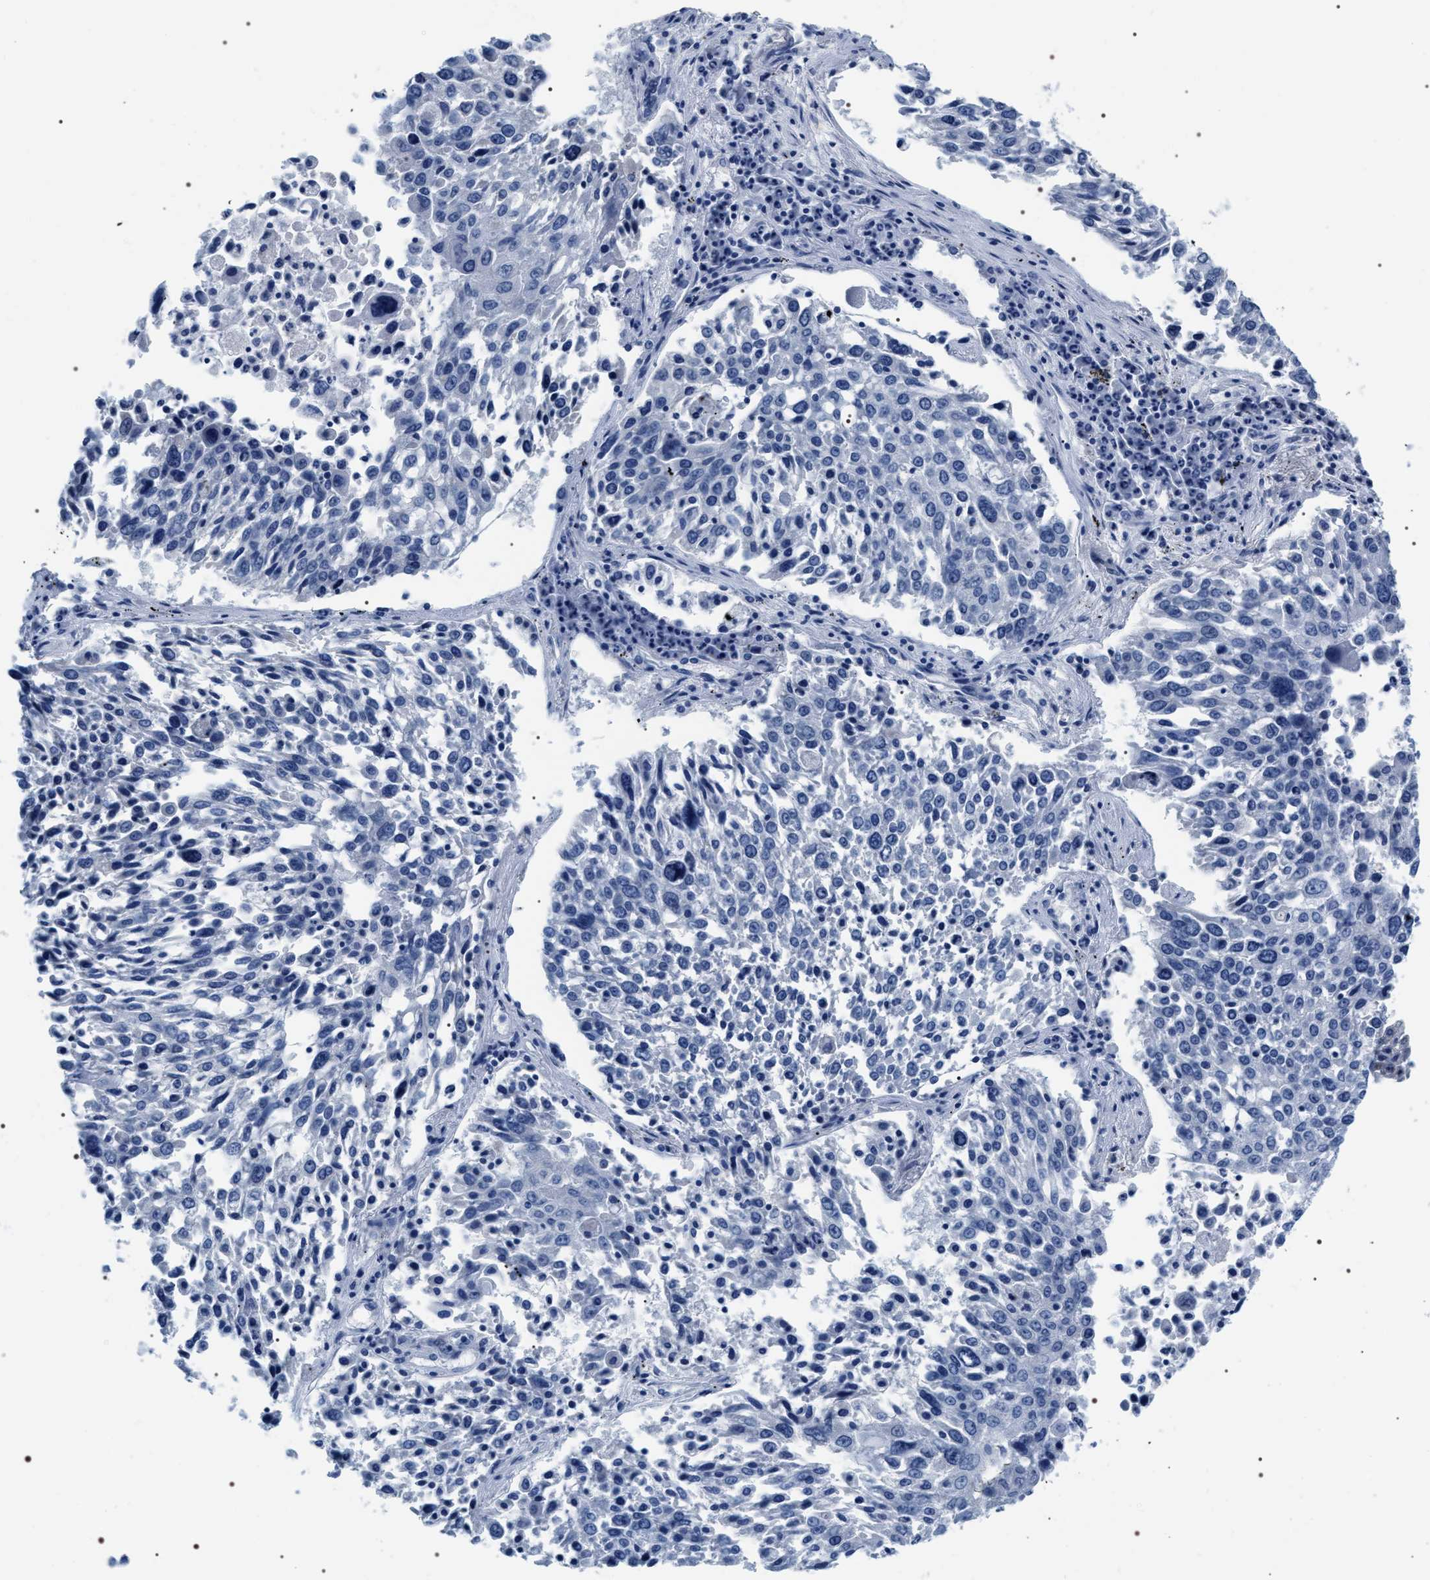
{"staining": {"intensity": "negative", "quantity": "none", "location": "none"}, "tissue": "lung cancer", "cell_type": "Tumor cells", "image_type": "cancer", "snomed": [{"axis": "morphology", "description": "Squamous cell carcinoma, NOS"}, {"axis": "topography", "description": "Lung"}], "caption": "An image of human lung cancer is negative for staining in tumor cells. The staining is performed using DAB (3,3'-diaminobenzidine) brown chromogen with nuclei counter-stained in using hematoxylin.", "gene": "ADH4", "patient": {"sex": "male", "age": 65}}